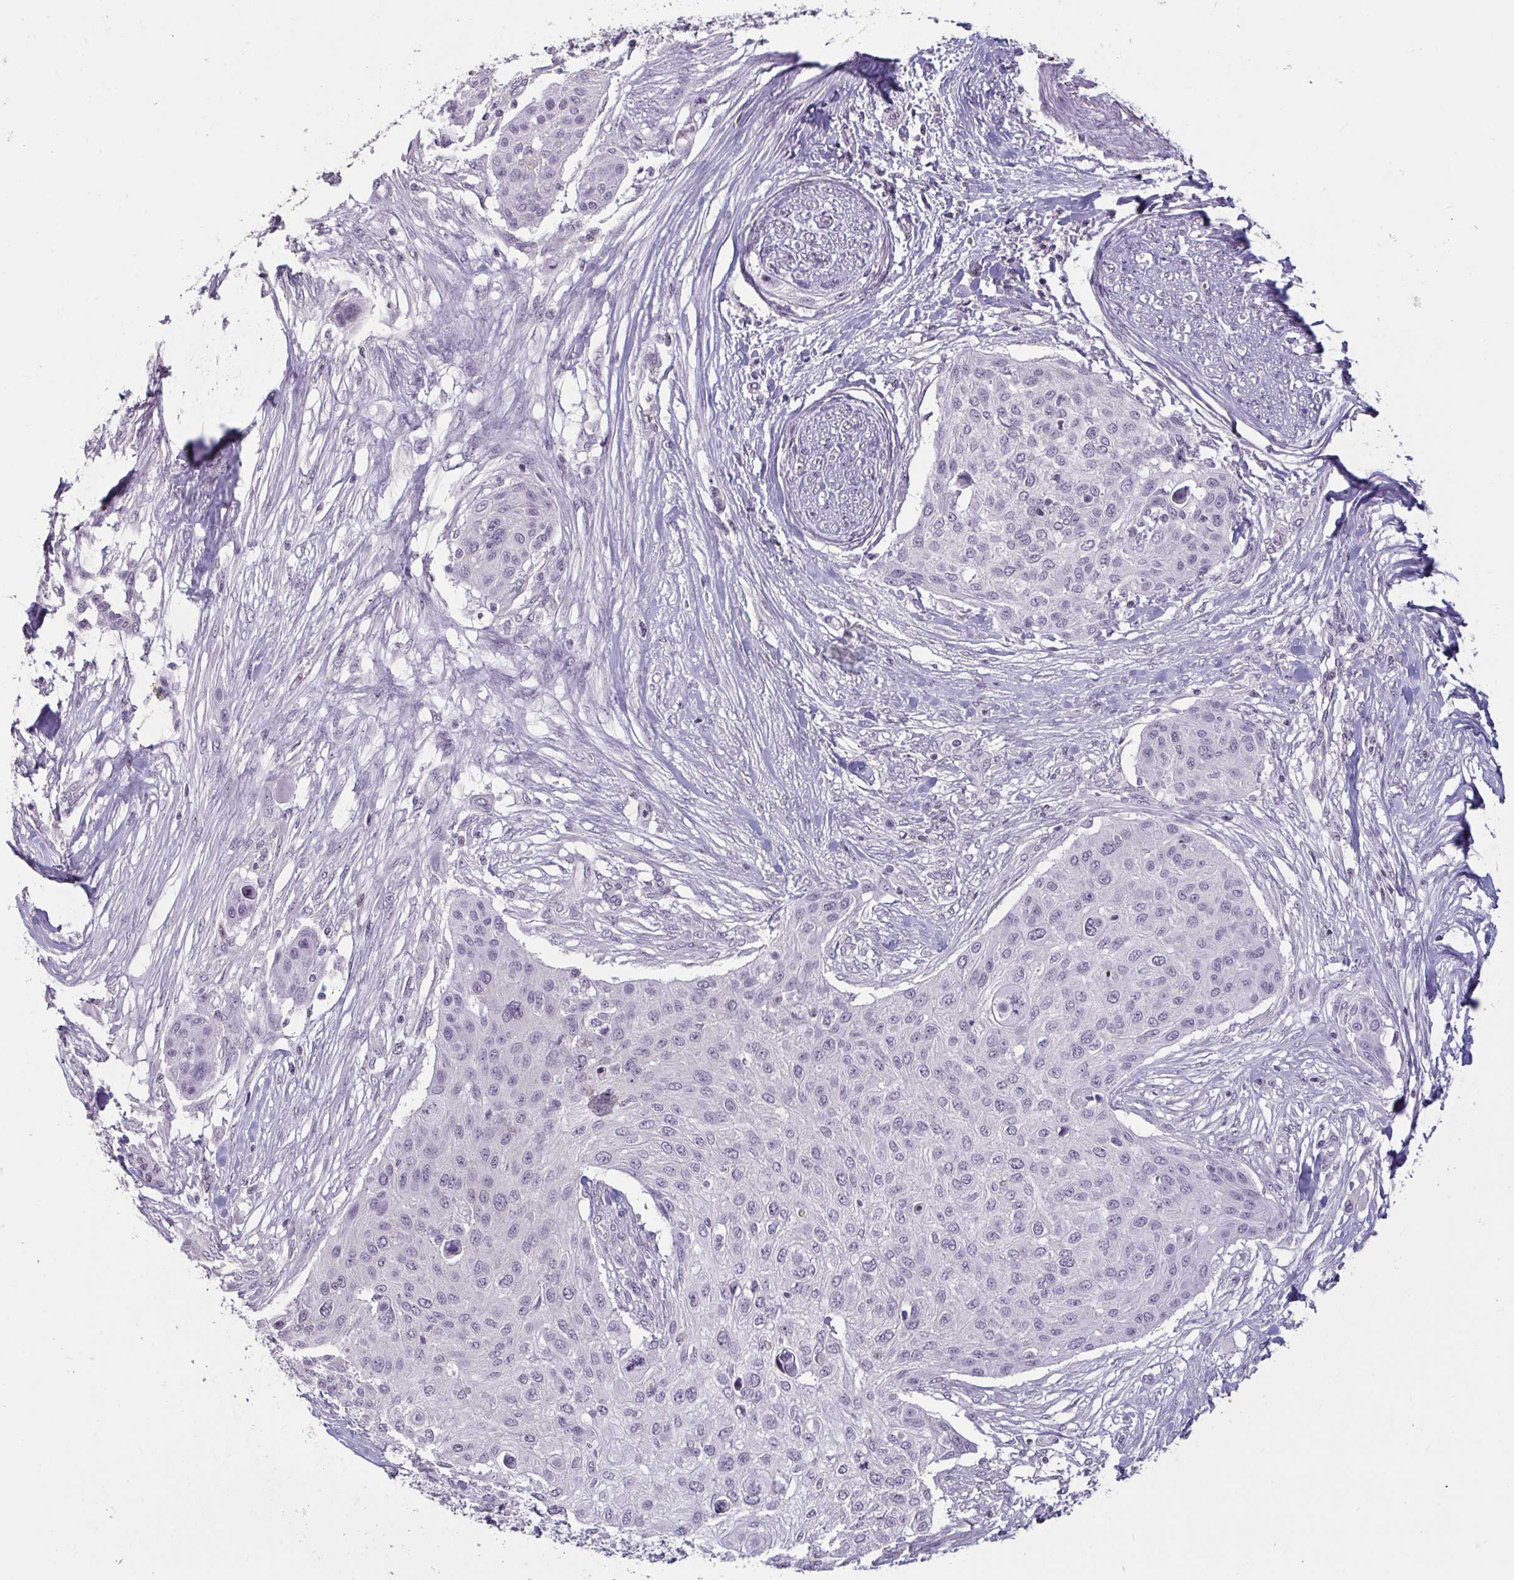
{"staining": {"intensity": "negative", "quantity": "none", "location": "none"}, "tissue": "skin cancer", "cell_type": "Tumor cells", "image_type": "cancer", "snomed": [{"axis": "morphology", "description": "Squamous cell carcinoma, NOS"}, {"axis": "topography", "description": "Skin"}], "caption": "Immunohistochemistry (IHC) image of neoplastic tissue: skin cancer stained with DAB (3,3'-diaminobenzidine) reveals no significant protein expression in tumor cells.", "gene": "TBC1D4", "patient": {"sex": "female", "age": 87}}